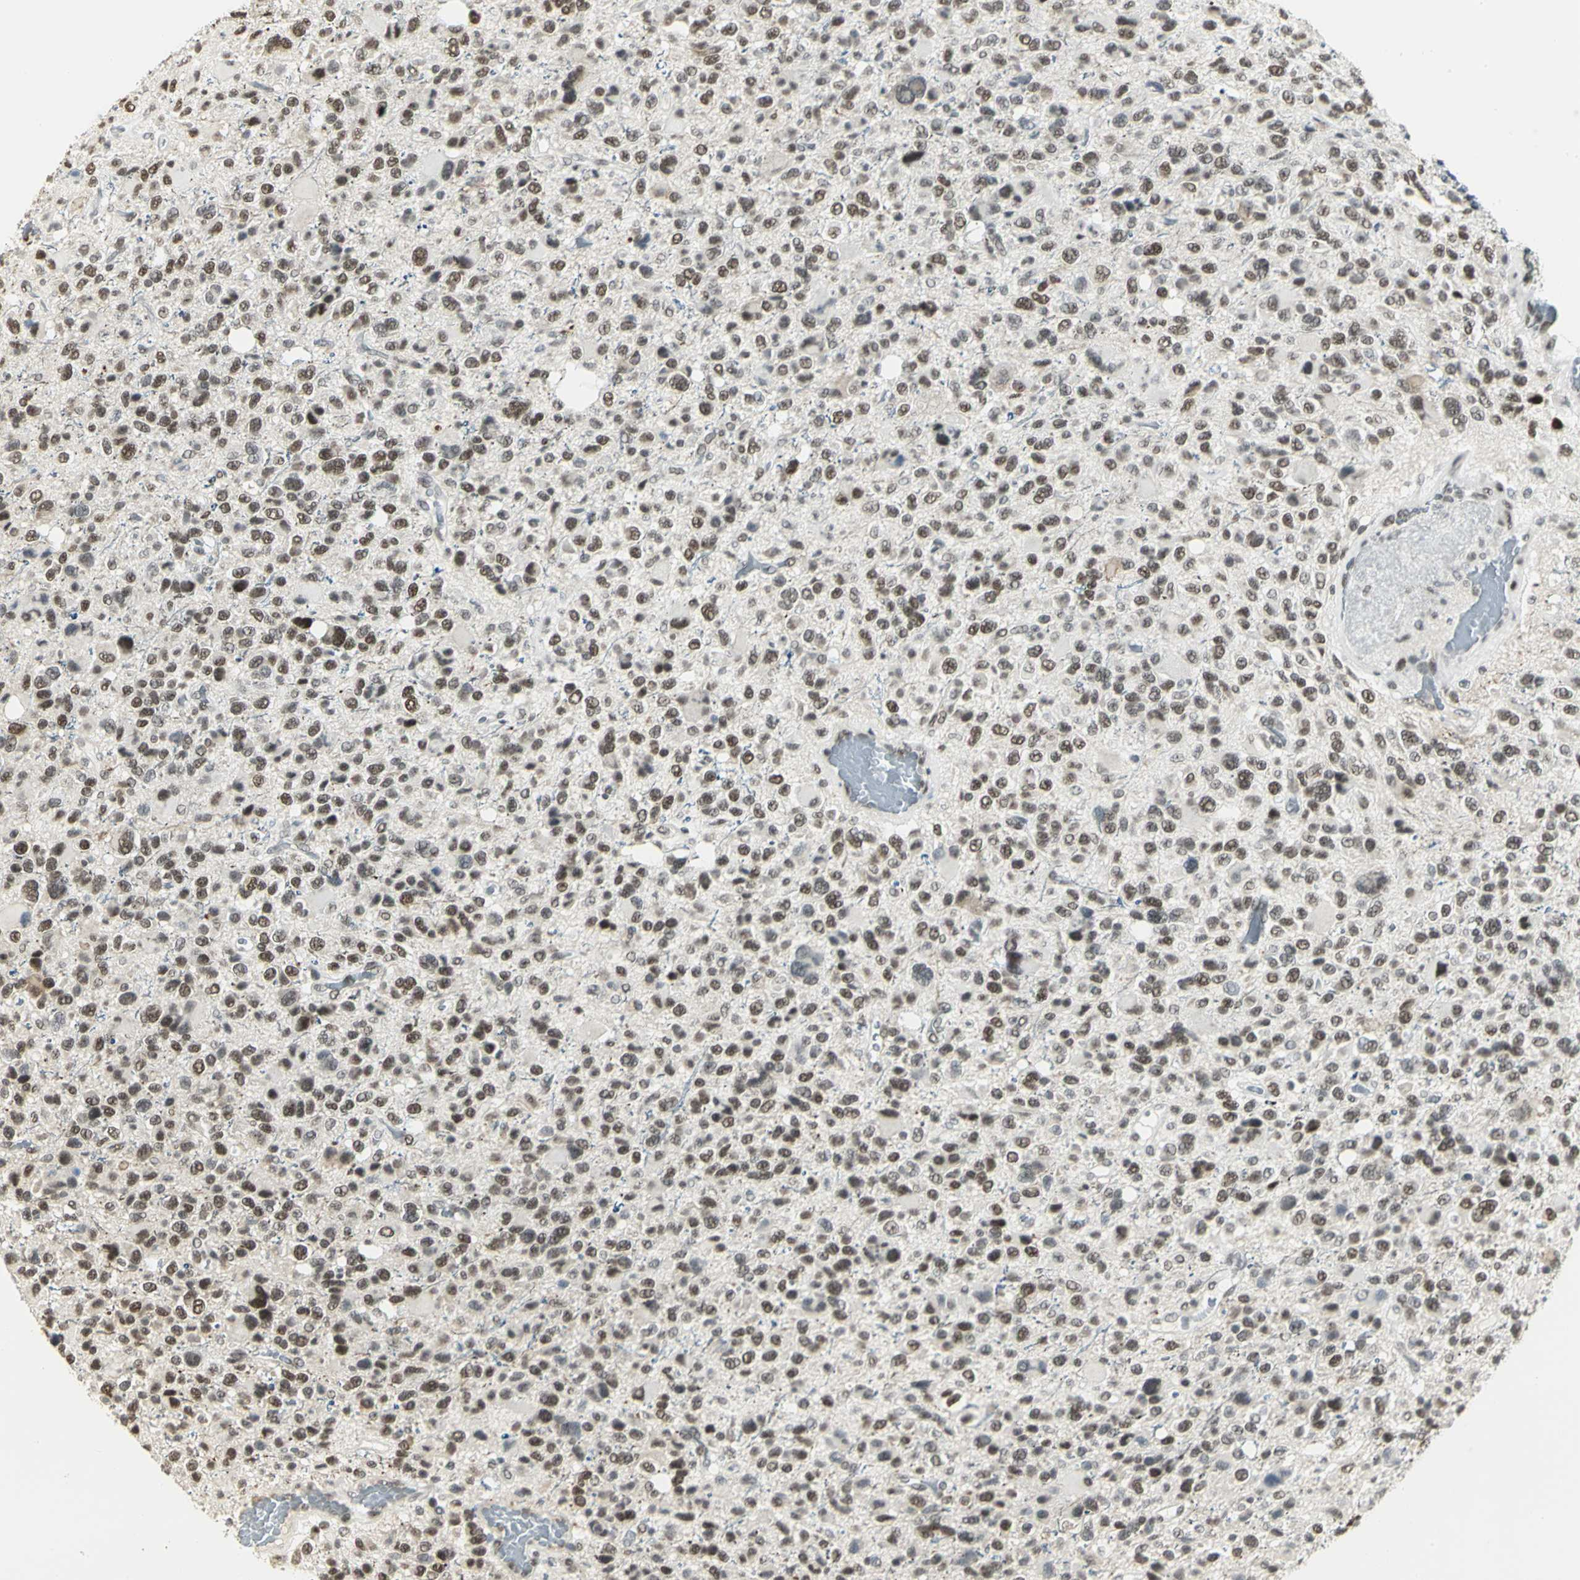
{"staining": {"intensity": "strong", "quantity": ">75%", "location": "nuclear"}, "tissue": "glioma", "cell_type": "Tumor cells", "image_type": "cancer", "snomed": [{"axis": "morphology", "description": "Glioma, malignant, High grade"}, {"axis": "topography", "description": "Brain"}], "caption": "Protein analysis of glioma tissue displays strong nuclear positivity in approximately >75% of tumor cells. (IHC, brightfield microscopy, high magnification).", "gene": "CBX3", "patient": {"sex": "male", "age": 48}}